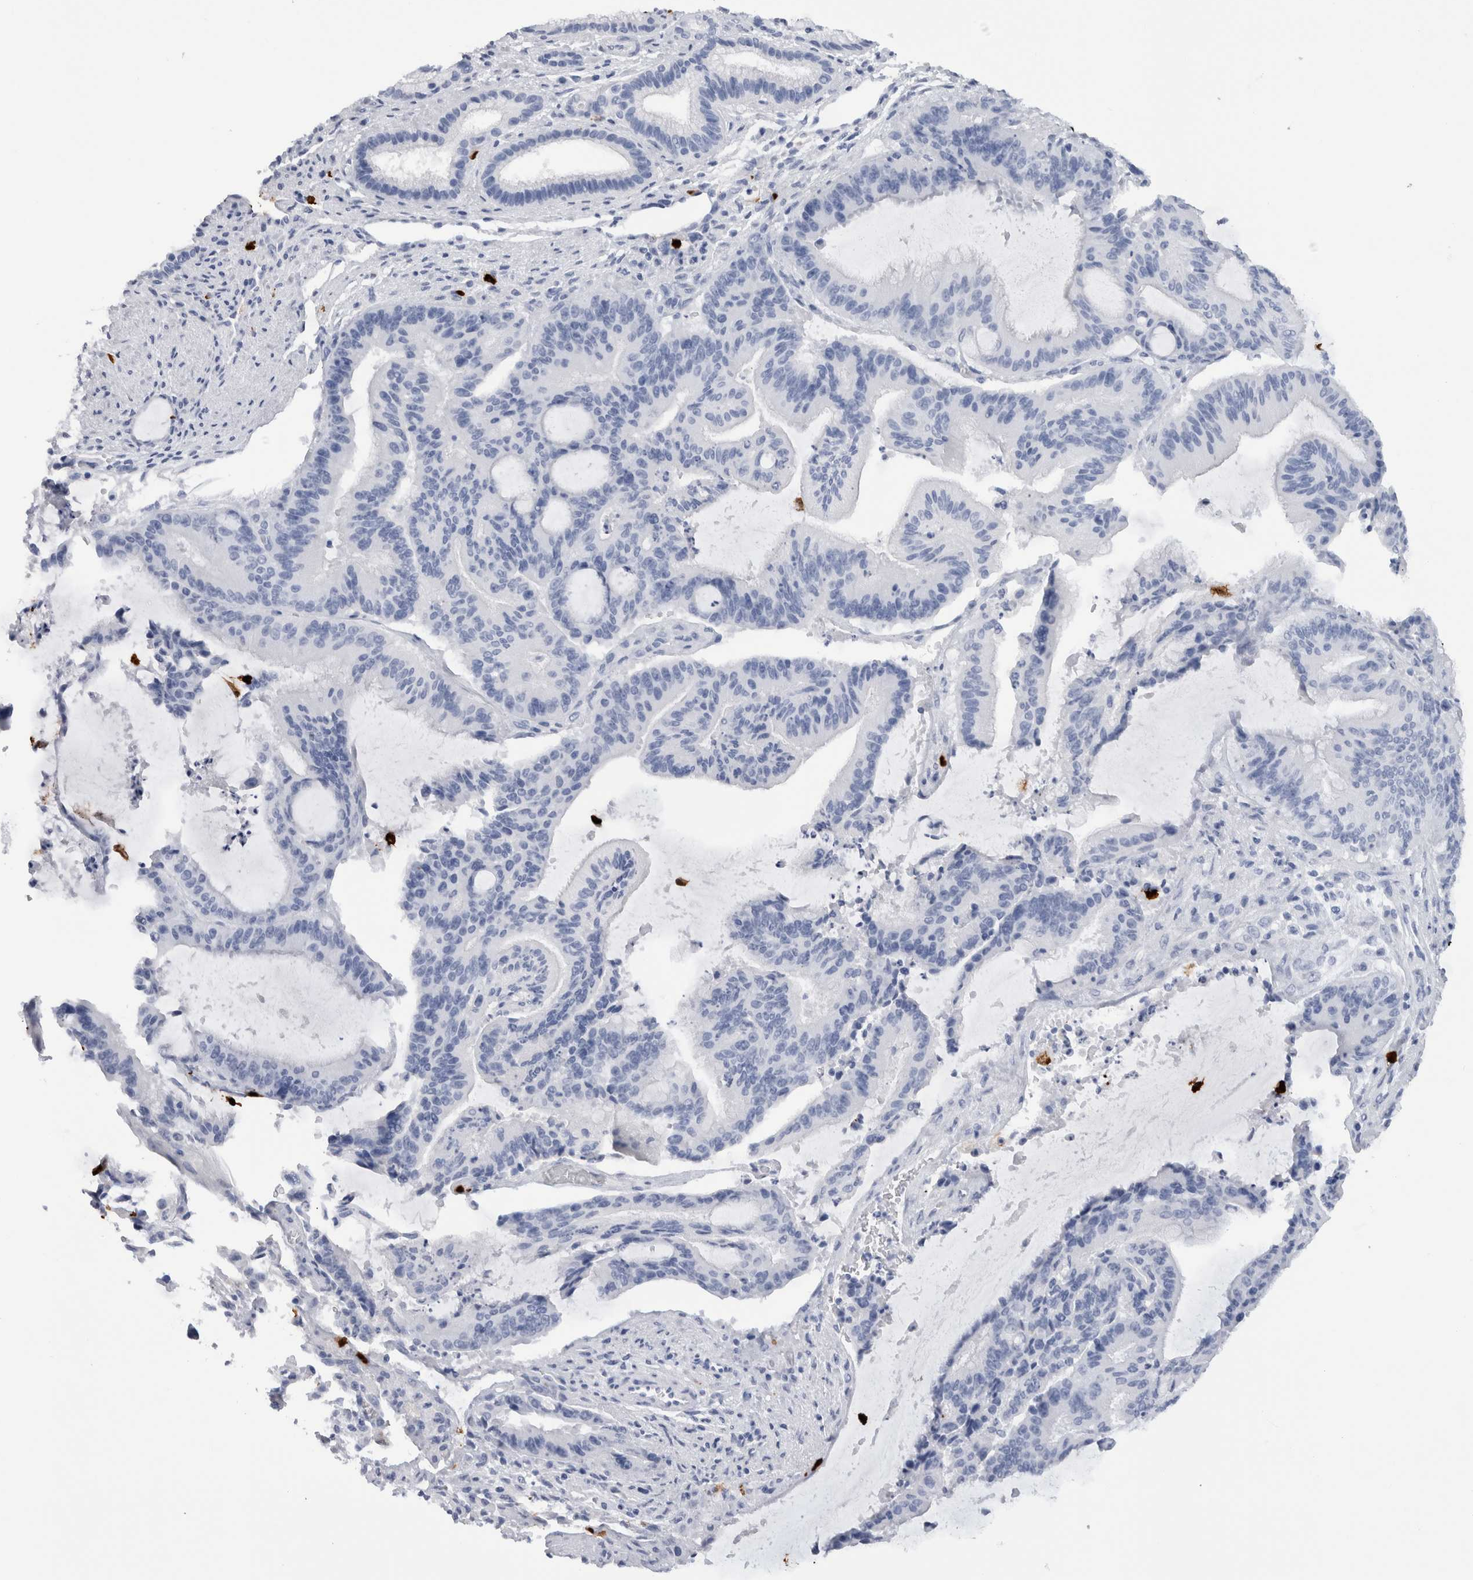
{"staining": {"intensity": "negative", "quantity": "none", "location": "none"}, "tissue": "liver cancer", "cell_type": "Tumor cells", "image_type": "cancer", "snomed": [{"axis": "morphology", "description": "Normal tissue, NOS"}, {"axis": "morphology", "description": "Cholangiocarcinoma"}, {"axis": "topography", "description": "Liver"}, {"axis": "topography", "description": "Peripheral nerve tissue"}], "caption": "Protein analysis of liver cancer (cholangiocarcinoma) demonstrates no significant expression in tumor cells.", "gene": "S100A8", "patient": {"sex": "female", "age": 73}}